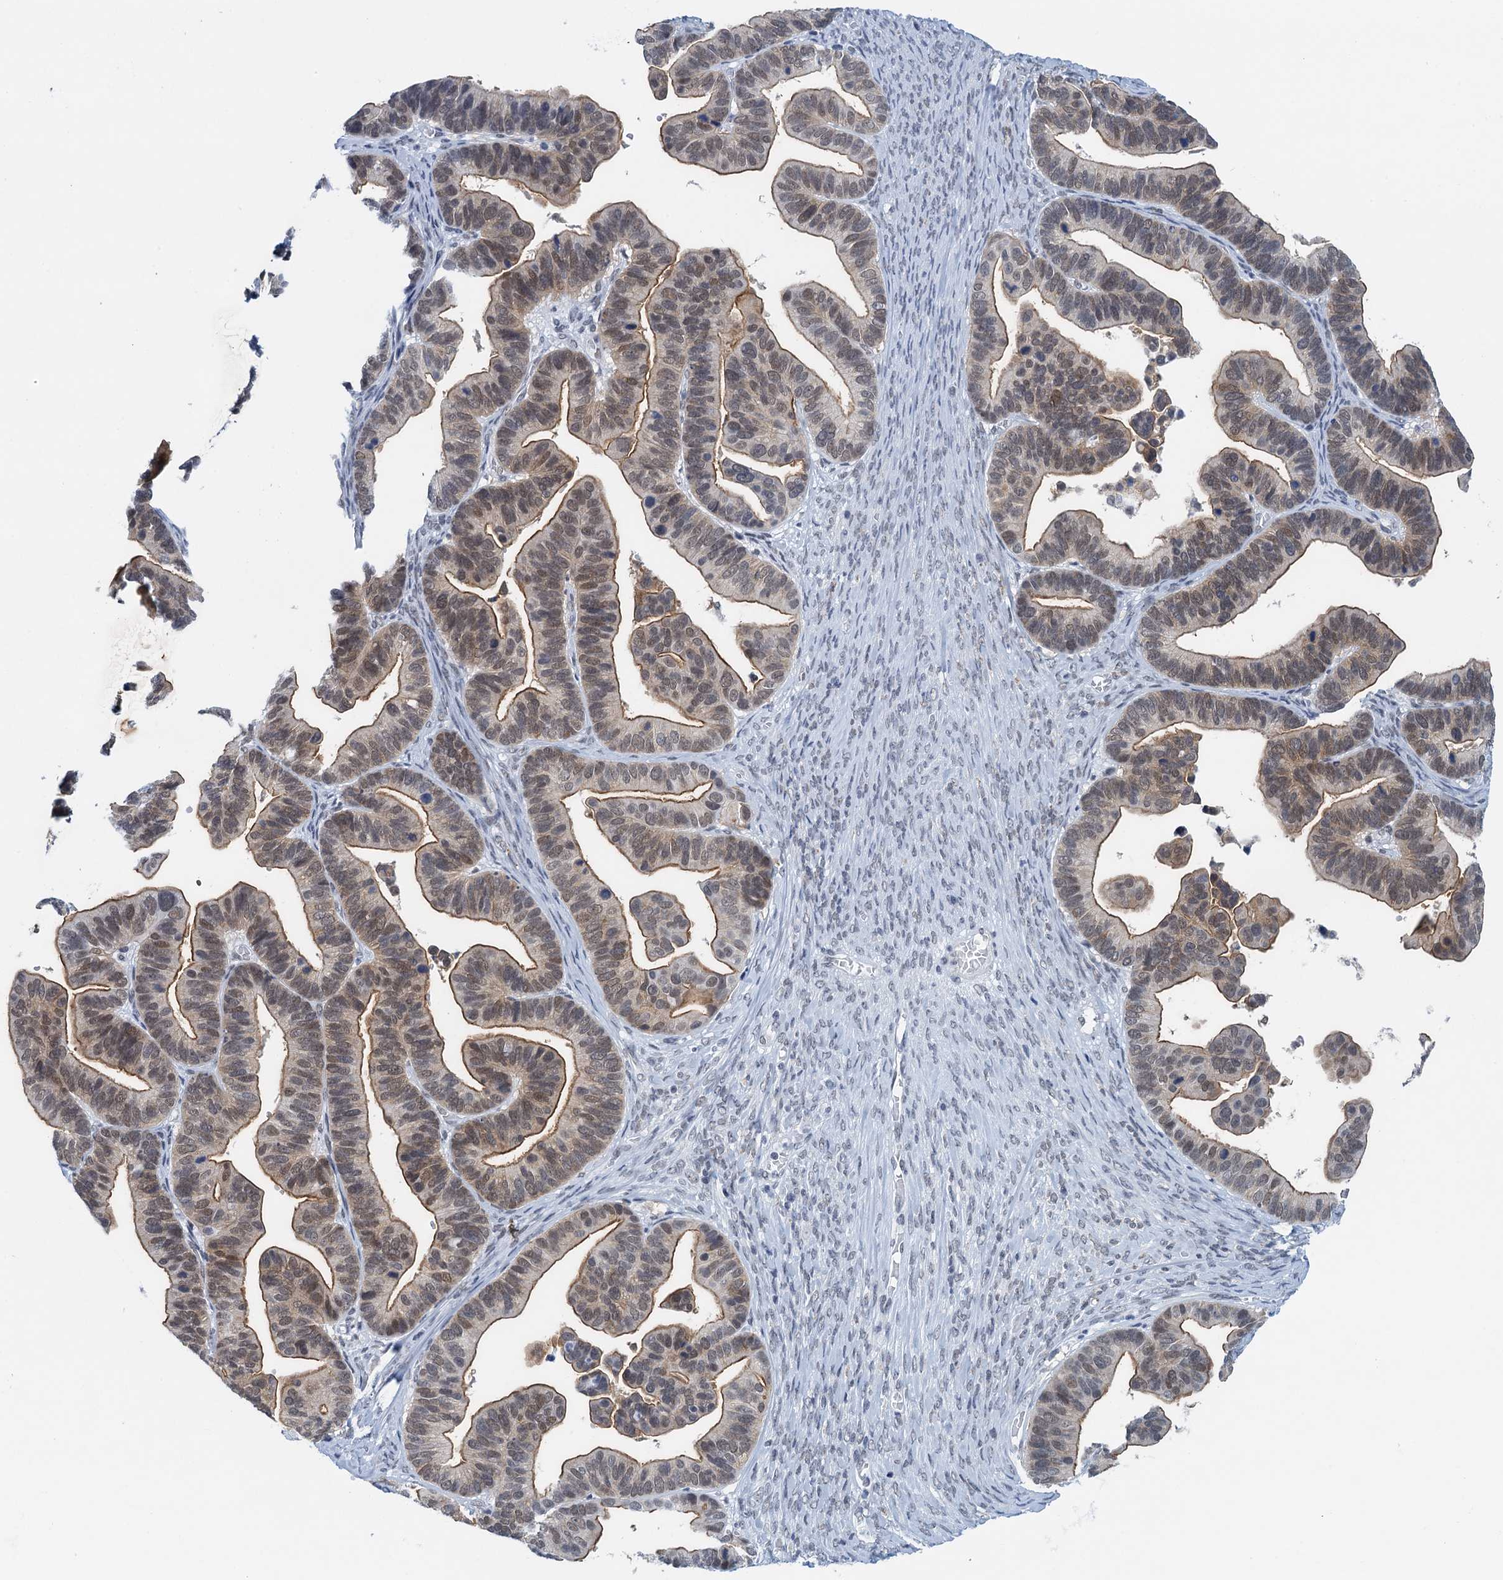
{"staining": {"intensity": "moderate", "quantity": ">75%", "location": "cytoplasmic/membranous,nuclear"}, "tissue": "ovarian cancer", "cell_type": "Tumor cells", "image_type": "cancer", "snomed": [{"axis": "morphology", "description": "Cystadenocarcinoma, serous, NOS"}, {"axis": "topography", "description": "Ovary"}], "caption": "A brown stain highlights moderate cytoplasmic/membranous and nuclear positivity of a protein in human ovarian serous cystadenocarcinoma tumor cells. (IHC, brightfield microscopy, high magnification).", "gene": "EPS8L1", "patient": {"sex": "female", "age": 56}}